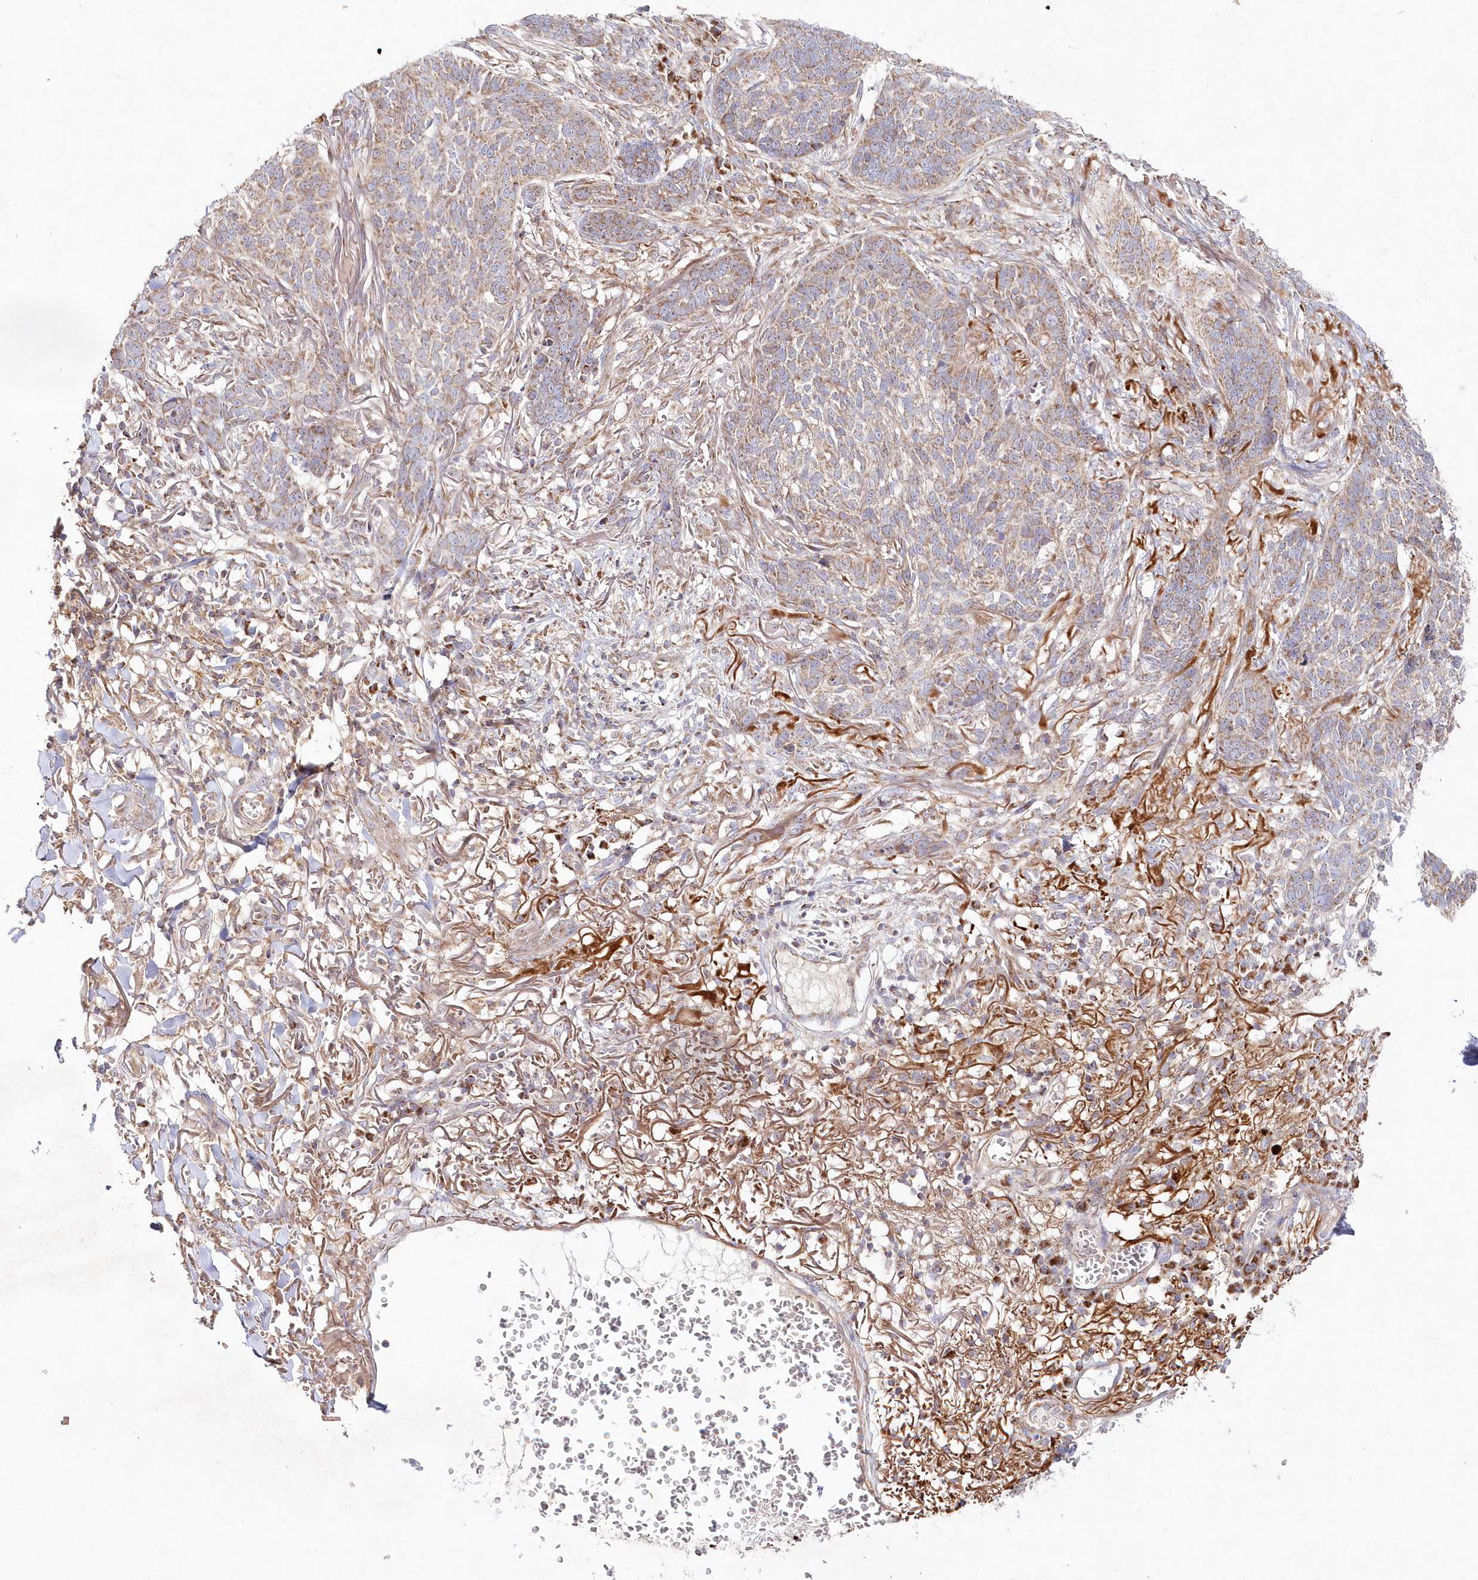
{"staining": {"intensity": "weak", "quantity": ">75%", "location": "cytoplasmic/membranous"}, "tissue": "skin cancer", "cell_type": "Tumor cells", "image_type": "cancer", "snomed": [{"axis": "morphology", "description": "Basal cell carcinoma"}, {"axis": "topography", "description": "Skin"}], "caption": "This histopathology image demonstrates immunohistochemistry (IHC) staining of skin cancer, with low weak cytoplasmic/membranous staining in approximately >75% of tumor cells.", "gene": "DNA2", "patient": {"sex": "male", "age": 85}}